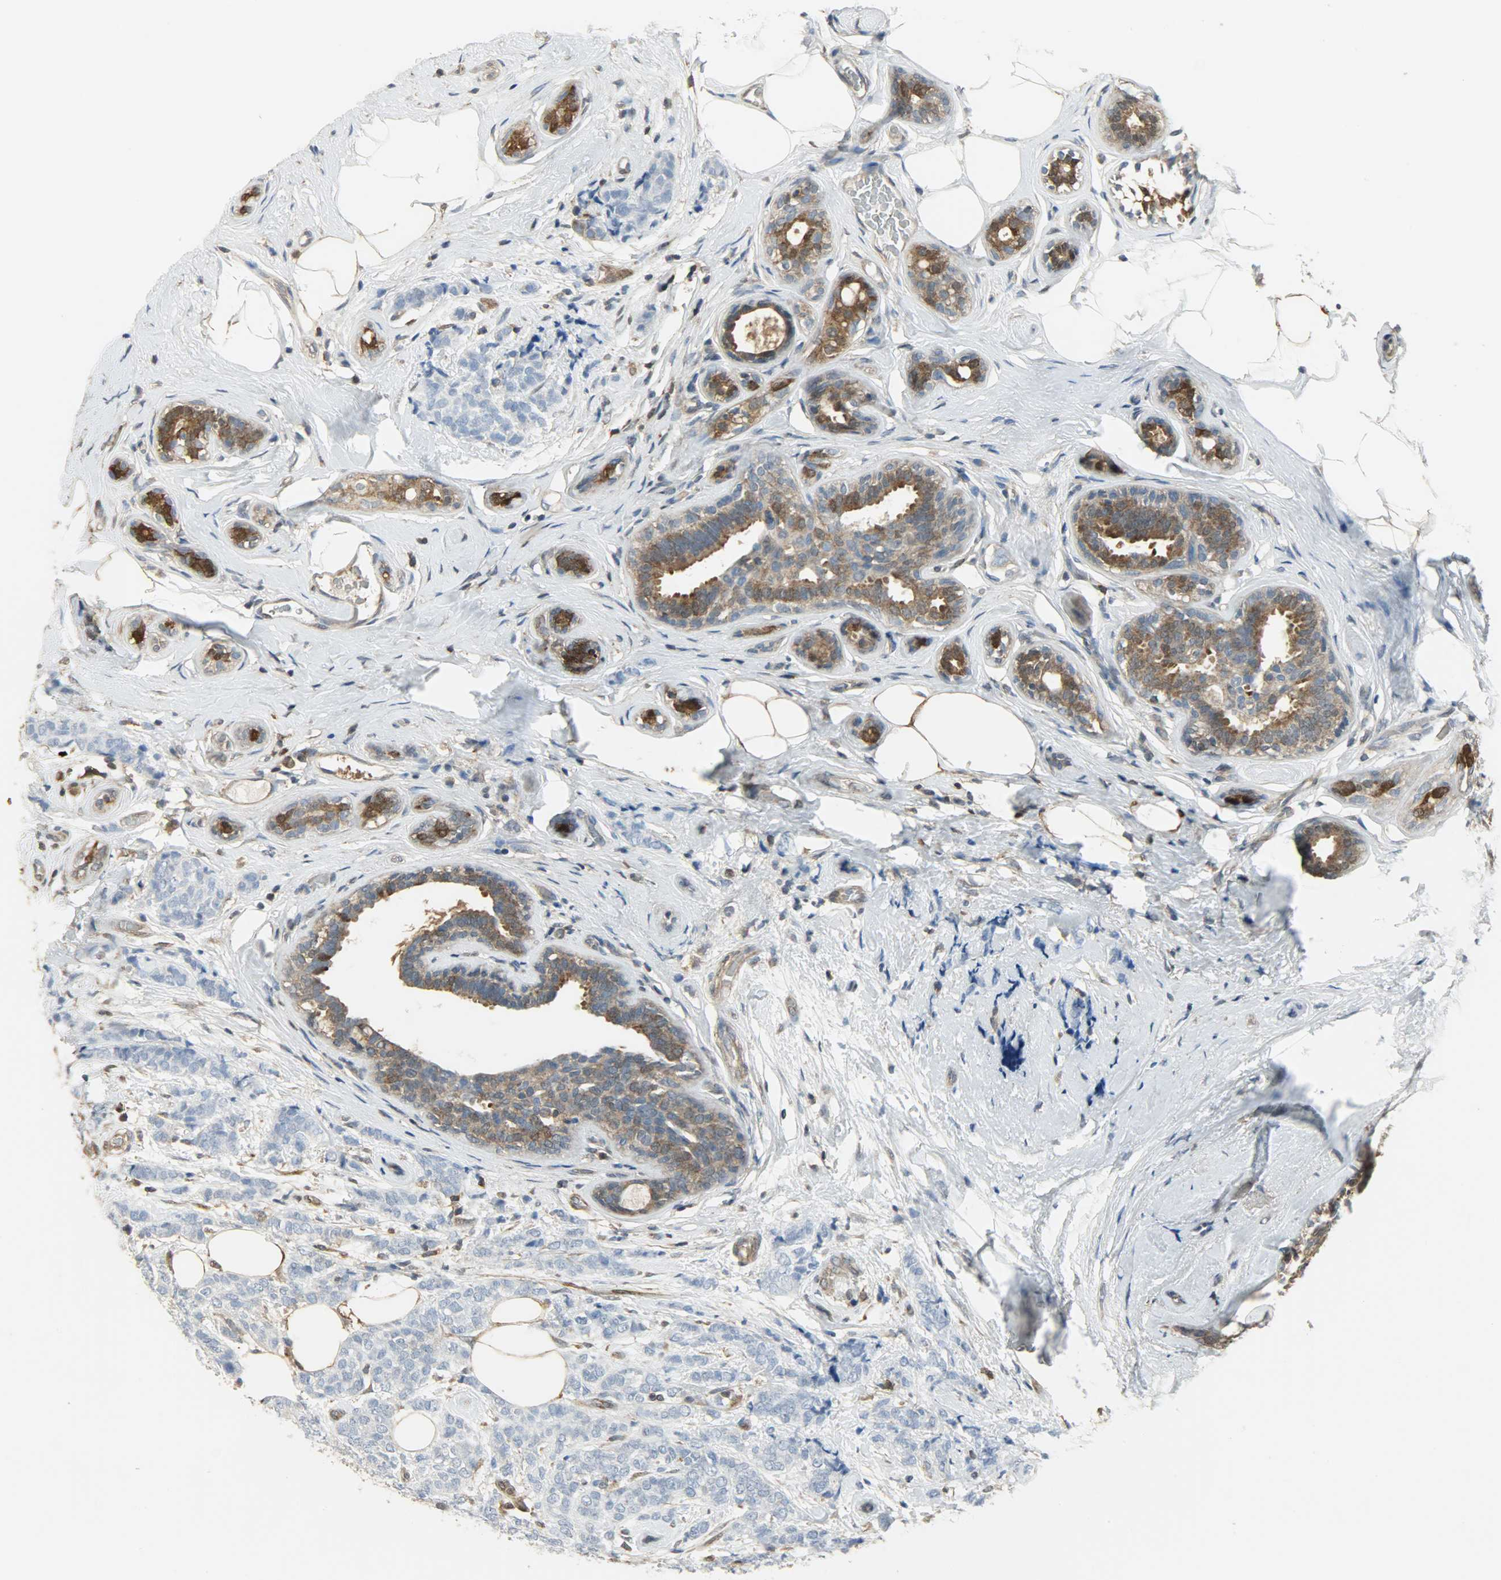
{"staining": {"intensity": "negative", "quantity": "none", "location": "none"}, "tissue": "breast cancer", "cell_type": "Tumor cells", "image_type": "cancer", "snomed": [{"axis": "morphology", "description": "Lobular carcinoma"}, {"axis": "topography", "description": "Breast"}], "caption": "DAB (3,3'-diaminobenzidine) immunohistochemical staining of human lobular carcinoma (breast) demonstrates no significant positivity in tumor cells.", "gene": "LDHB", "patient": {"sex": "female", "age": 60}}